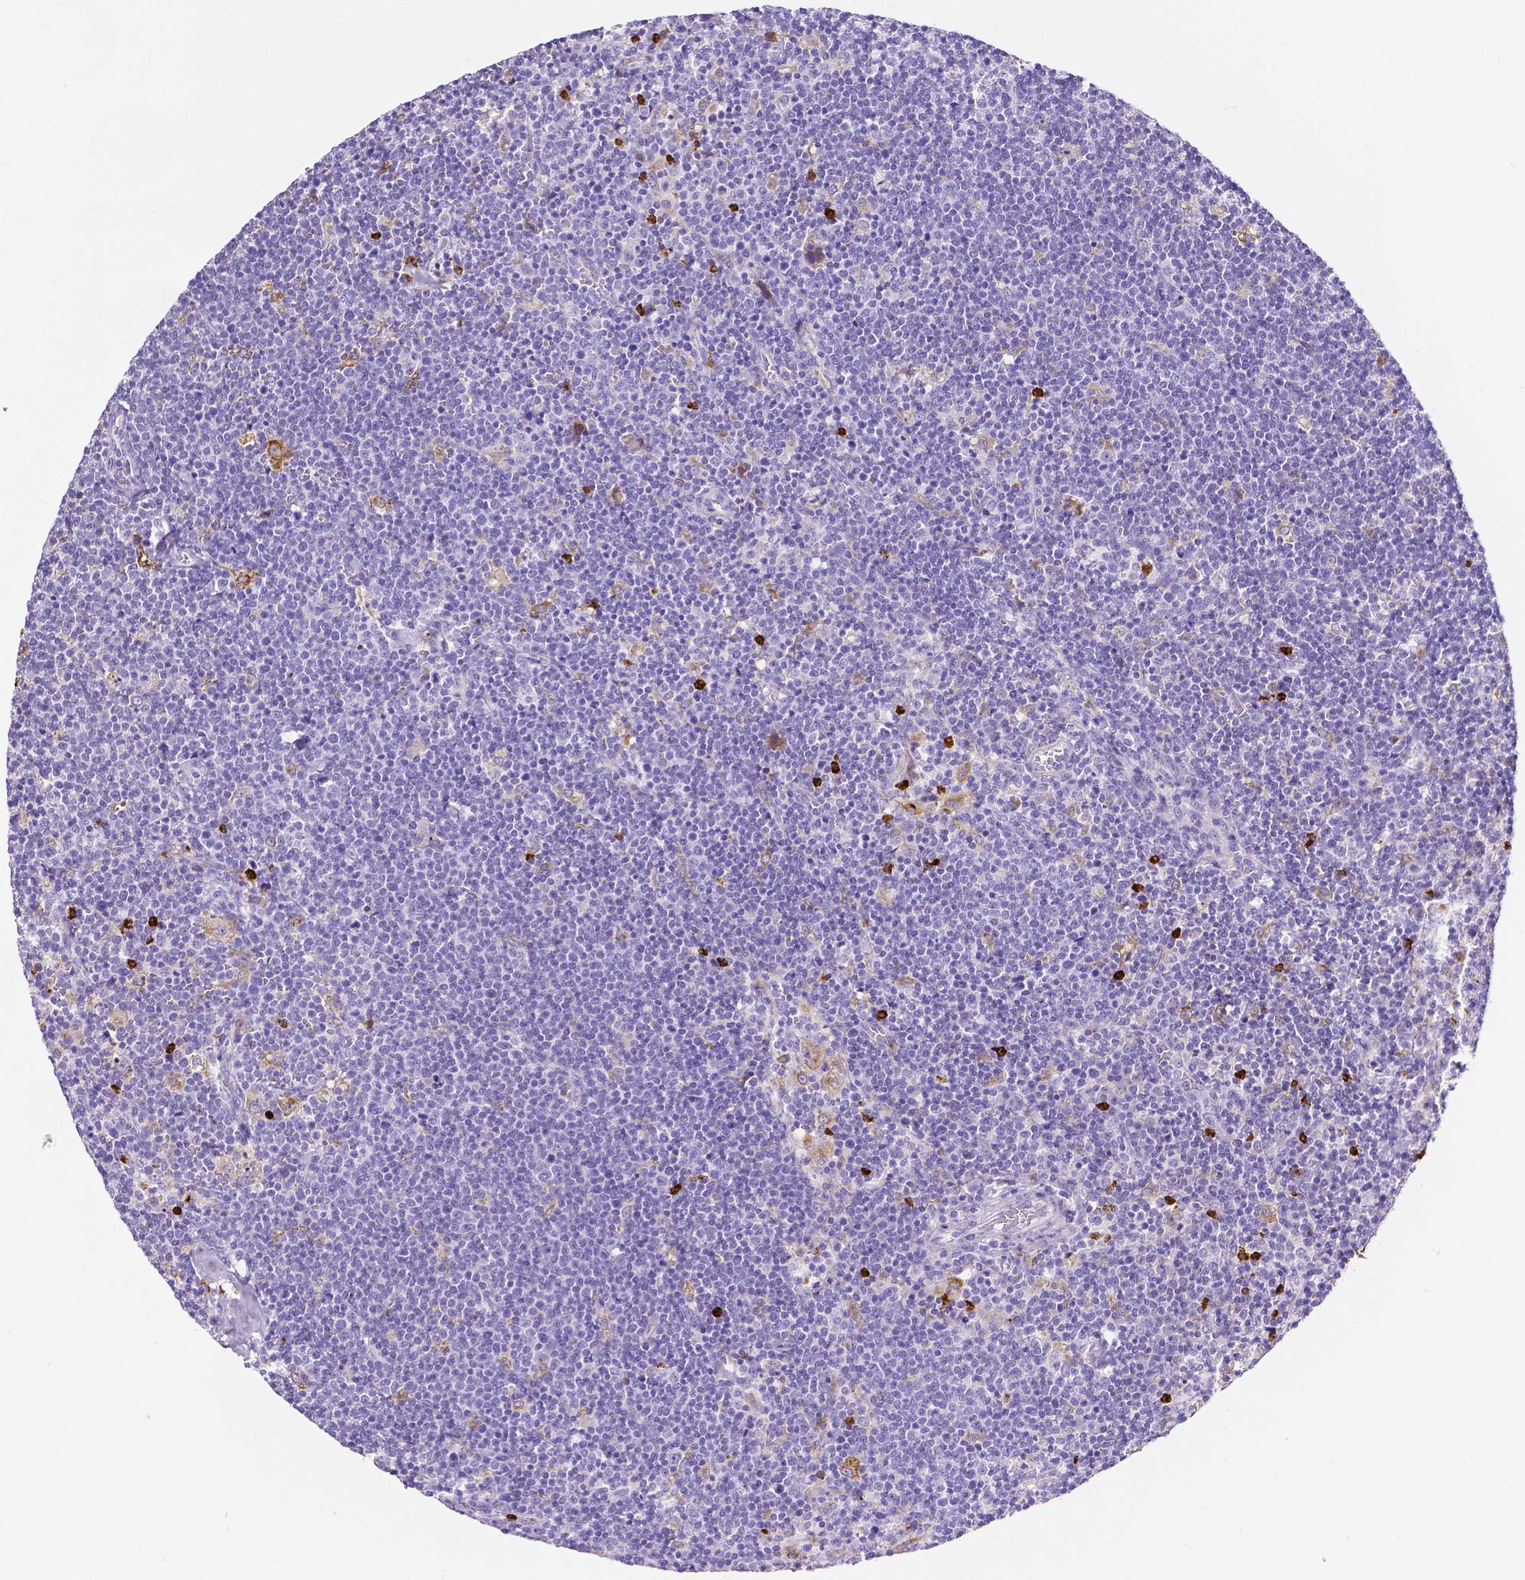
{"staining": {"intensity": "negative", "quantity": "none", "location": "none"}, "tissue": "lymphoma", "cell_type": "Tumor cells", "image_type": "cancer", "snomed": [{"axis": "morphology", "description": "Malignant lymphoma, non-Hodgkin's type, High grade"}, {"axis": "topography", "description": "Lymph node"}], "caption": "IHC of human lymphoma displays no positivity in tumor cells.", "gene": "MMP9", "patient": {"sex": "male", "age": 61}}